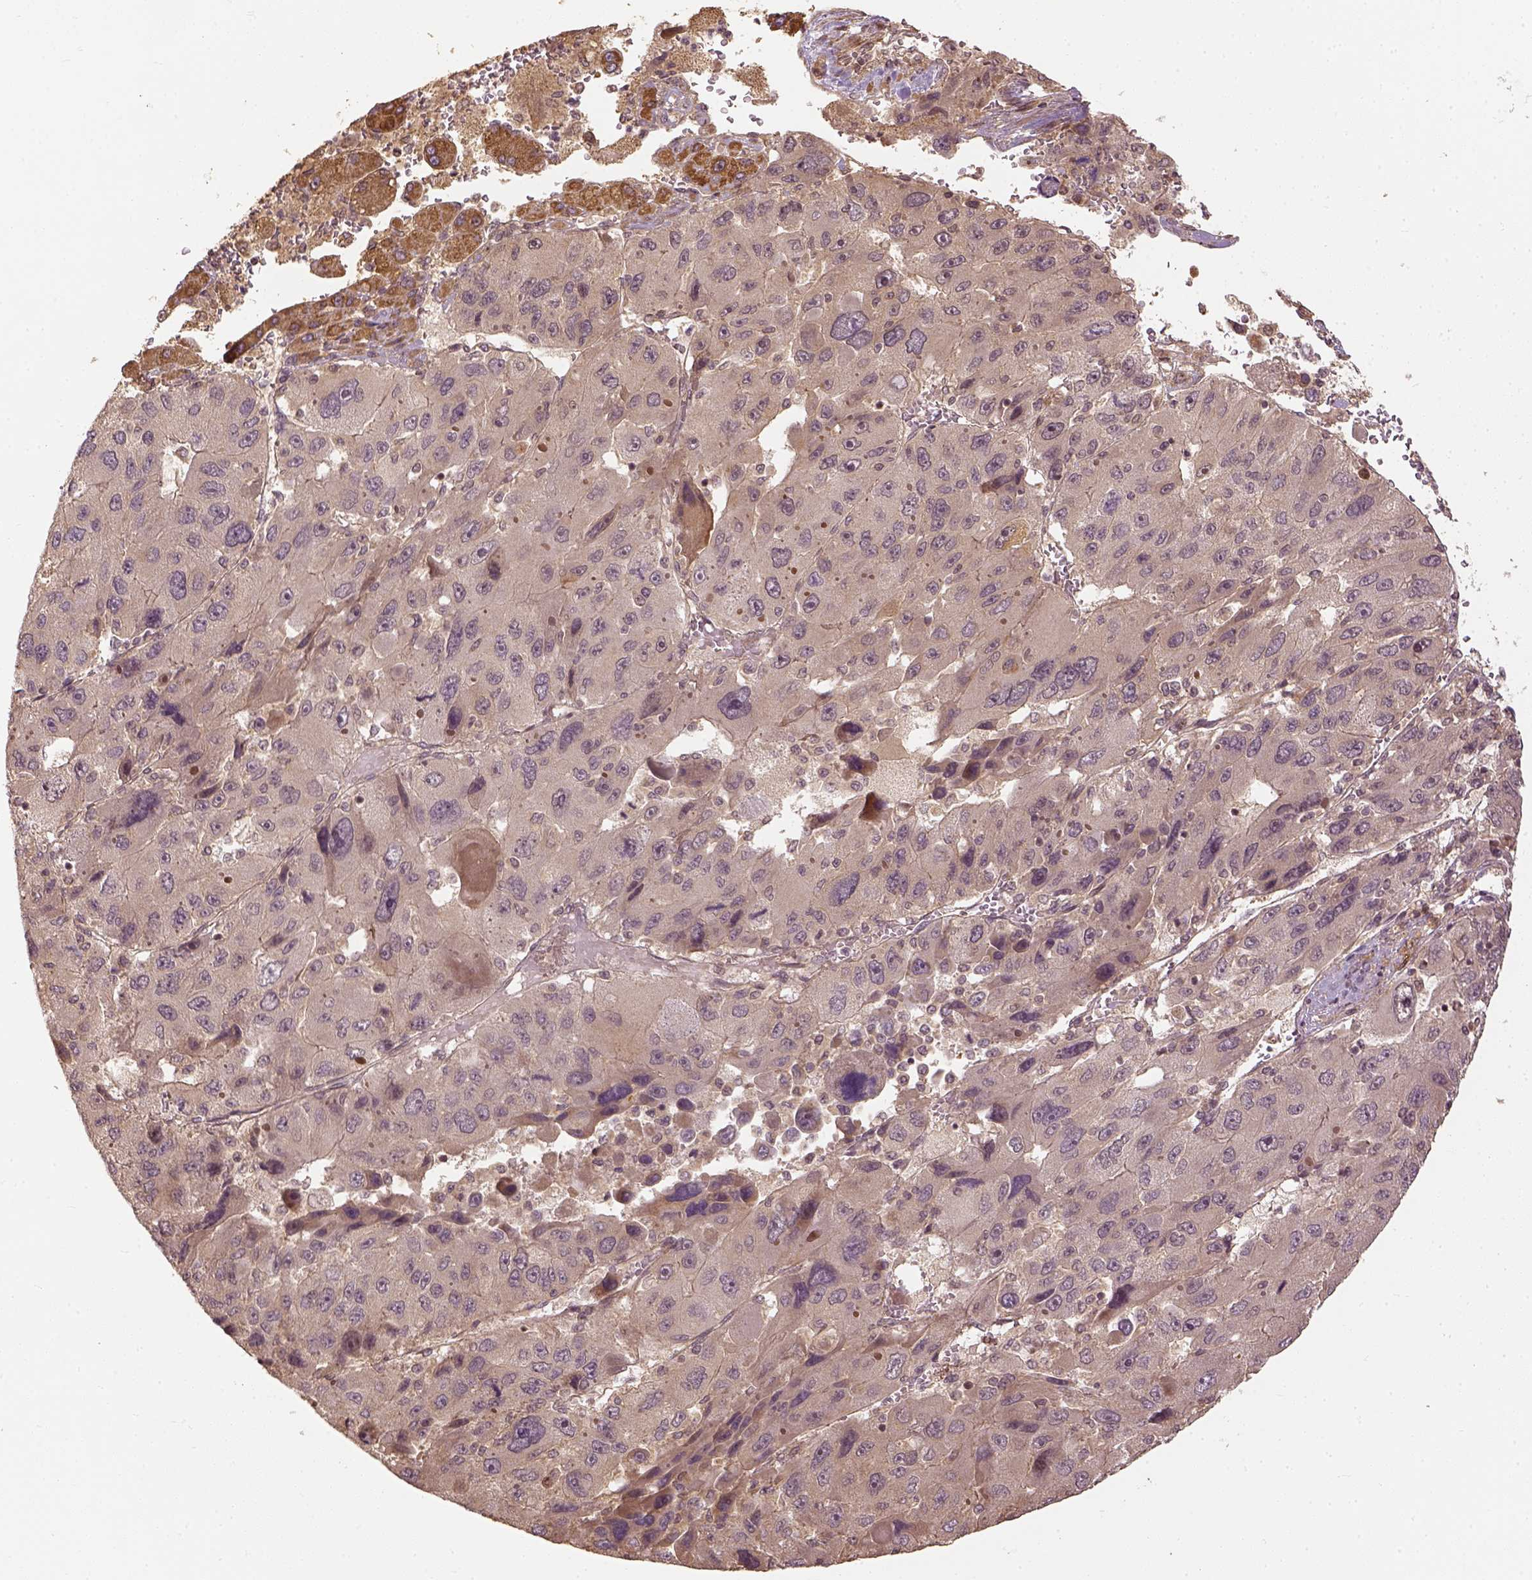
{"staining": {"intensity": "weak", "quantity": "25%-75%", "location": "cytoplasmic/membranous"}, "tissue": "liver cancer", "cell_type": "Tumor cells", "image_type": "cancer", "snomed": [{"axis": "morphology", "description": "Carcinoma, Hepatocellular, NOS"}, {"axis": "topography", "description": "Liver"}], "caption": "Hepatocellular carcinoma (liver) stained with immunohistochemistry exhibits weak cytoplasmic/membranous expression in about 25%-75% of tumor cells.", "gene": "VEGFA", "patient": {"sex": "female", "age": 41}}